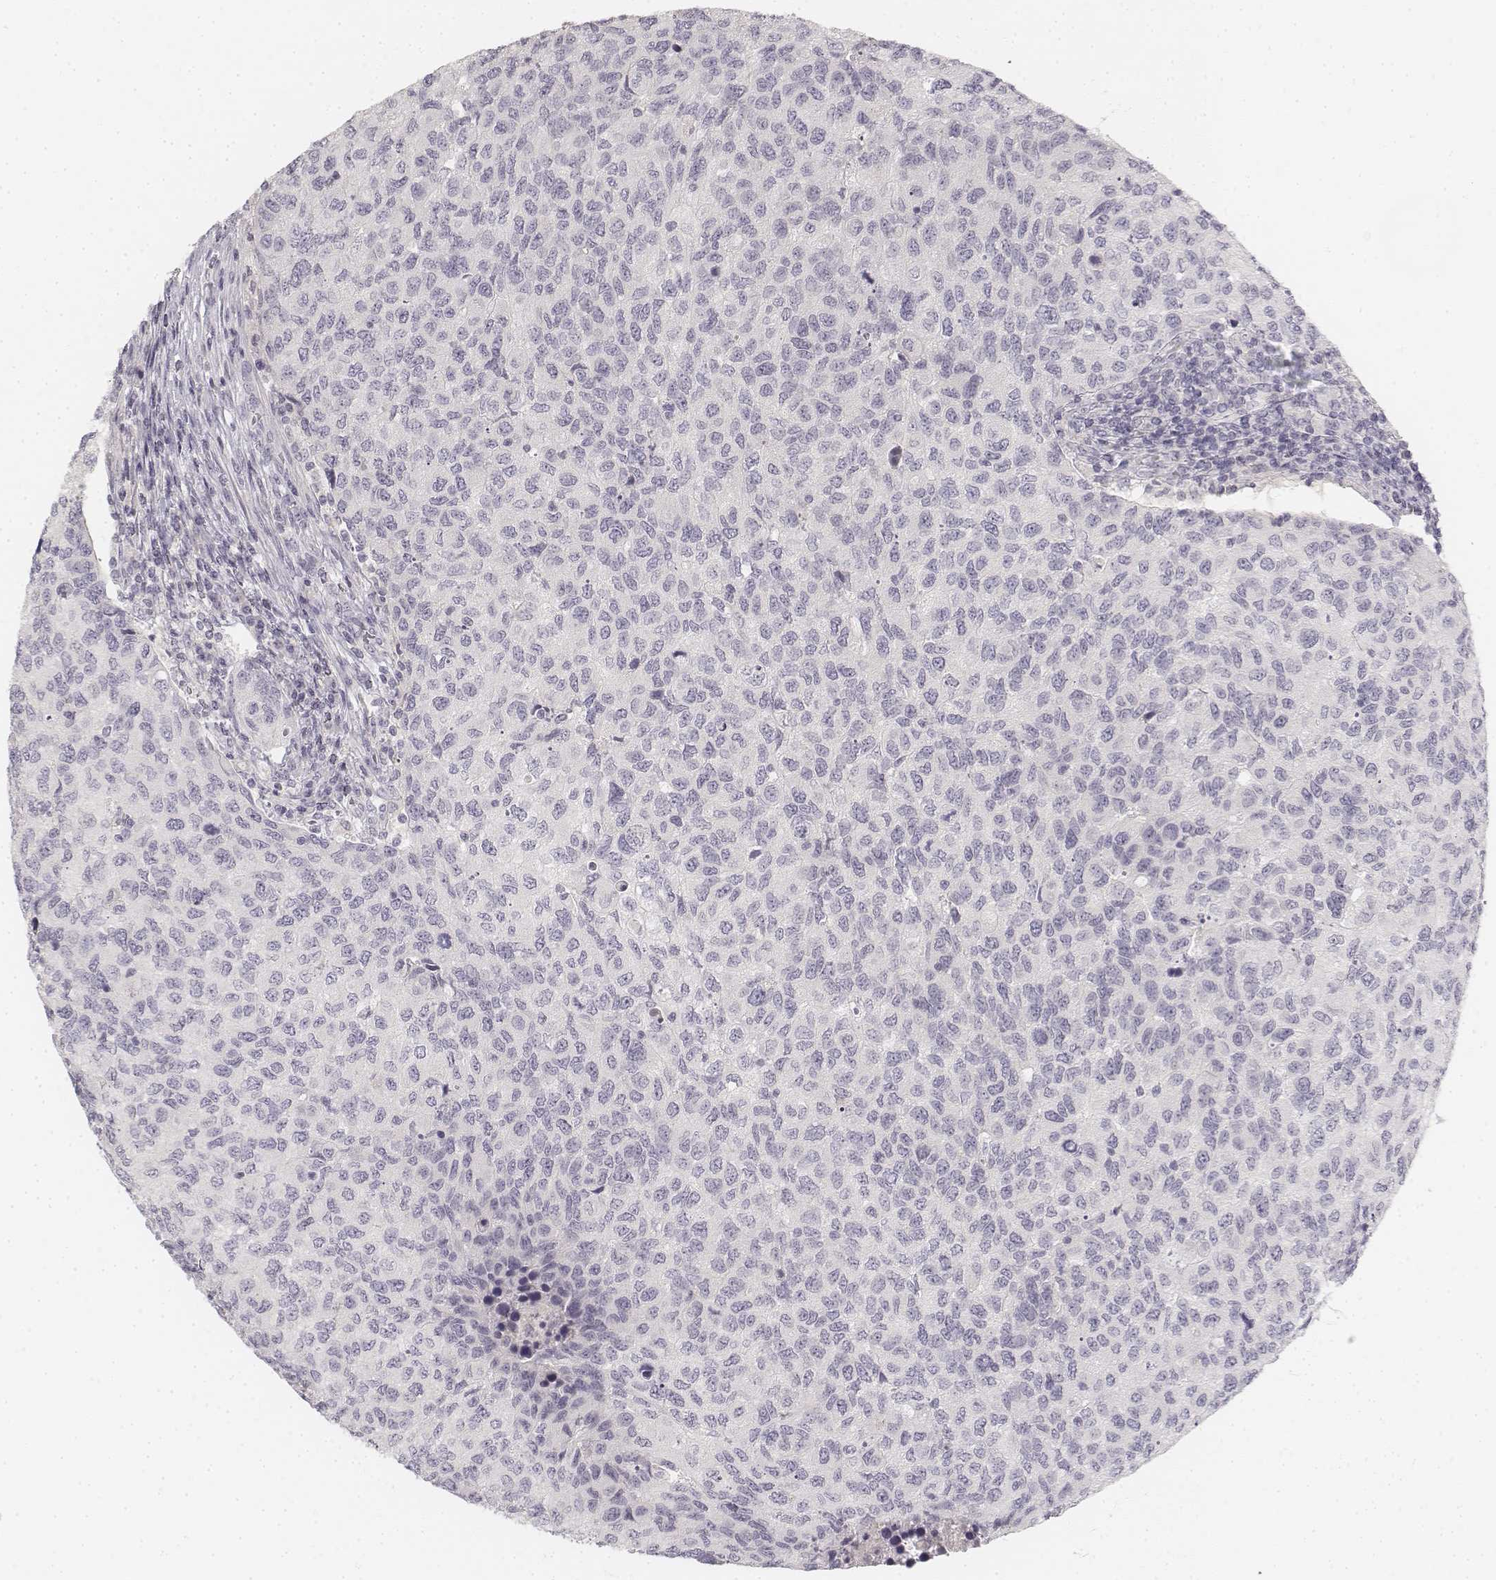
{"staining": {"intensity": "negative", "quantity": "none", "location": "none"}, "tissue": "urothelial cancer", "cell_type": "Tumor cells", "image_type": "cancer", "snomed": [{"axis": "morphology", "description": "Urothelial carcinoma, High grade"}, {"axis": "topography", "description": "Urinary bladder"}], "caption": "An immunohistochemistry (IHC) histopathology image of urothelial cancer is shown. There is no staining in tumor cells of urothelial cancer. The staining is performed using DAB (3,3'-diaminobenzidine) brown chromogen with nuclei counter-stained in using hematoxylin.", "gene": "DSG4", "patient": {"sex": "female", "age": 78}}